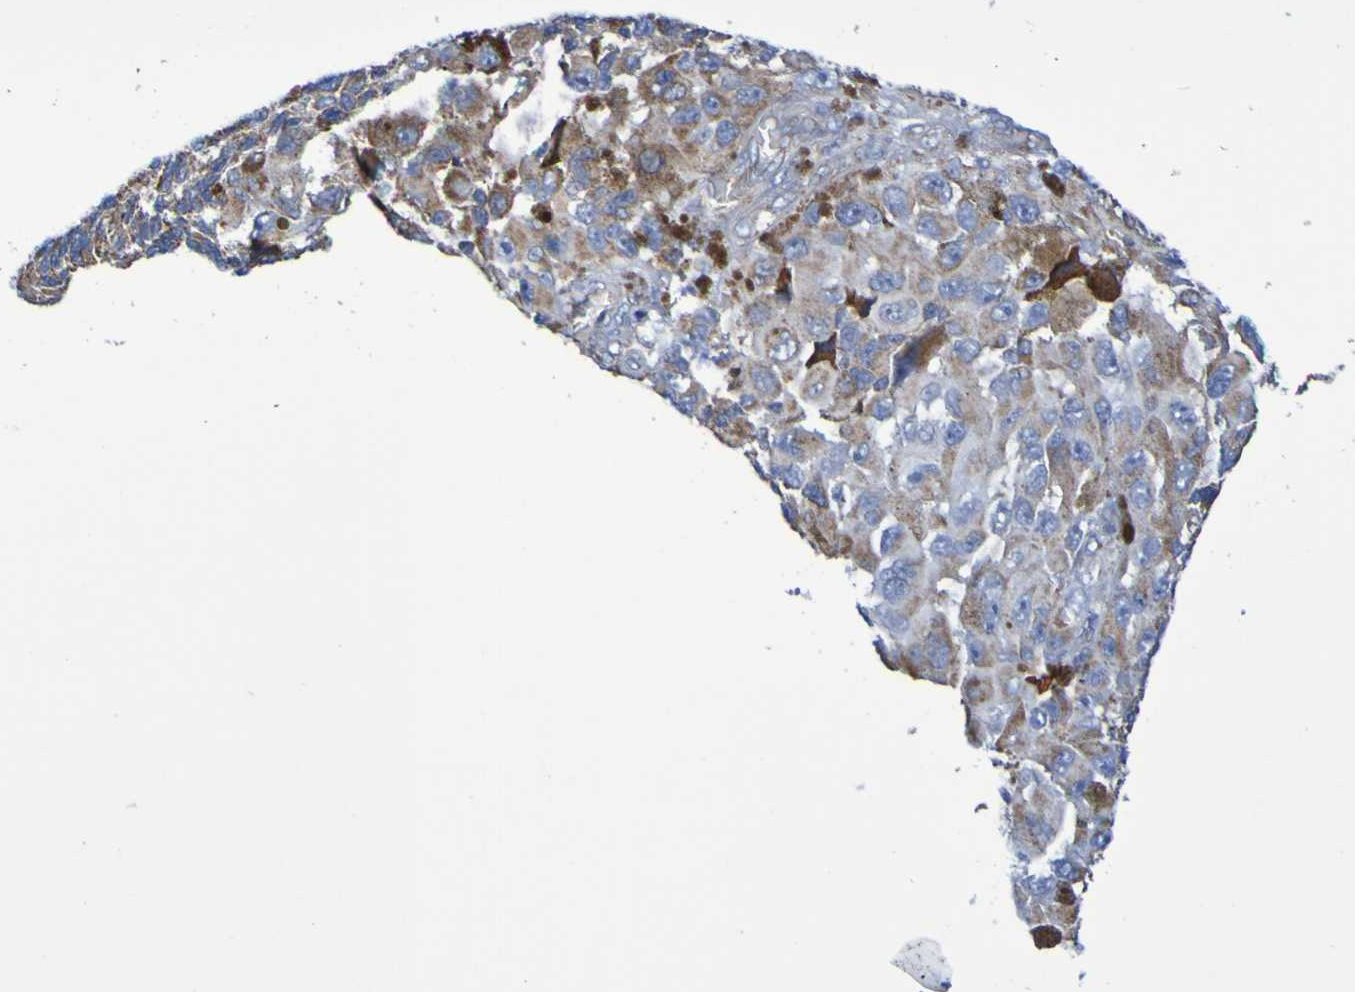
{"staining": {"intensity": "weak", "quantity": "<25%", "location": "cytoplasmic/membranous"}, "tissue": "melanoma", "cell_type": "Tumor cells", "image_type": "cancer", "snomed": [{"axis": "morphology", "description": "Malignant melanoma, NOS"}, {"axis": "topography", "description": "Skin"}], "caption": "Immunohistochemistry histopathology image of malignant melanoma stained for a protein (brown), which demonstrates no expression in tumor cells.", "gene": "CNTN2", "patient": {"sex": "female", "age": 73}}